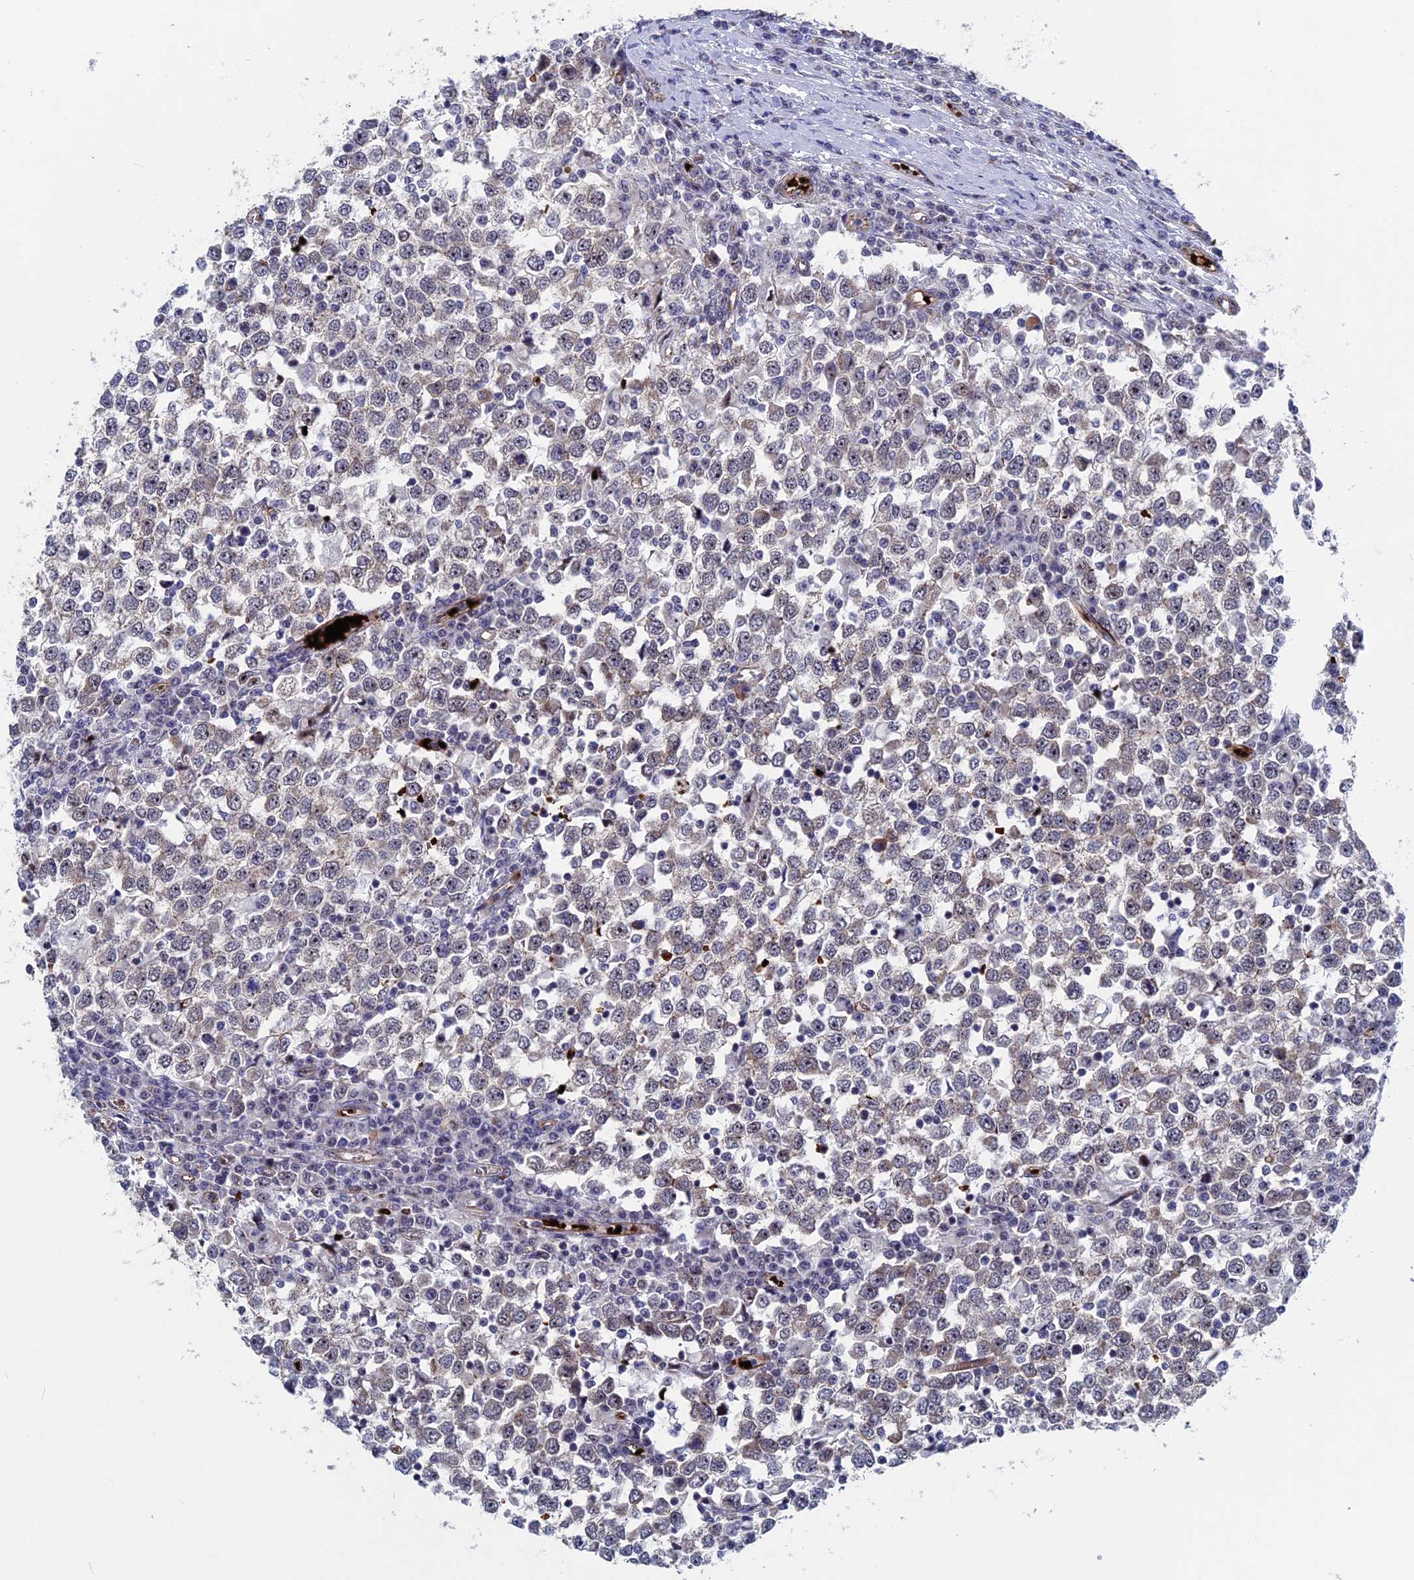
{"staining": {"intensity": "negative", "quantity": "none", "location": "none"}, "tissue": "testis cancer", "cell_type": "Tumor cells", "image_type": "cancer", "snomed": [{"axis": "morphology", "description": "Seminoma, NOS"}, {"axis": "topography", "description": "Testis"}], "caption": "Protein analysis of seminoma (testis) shows no significant staining in tumor cells.", "gene": "EXOSC9", "patient": {"sex": "male", "age": 65}}